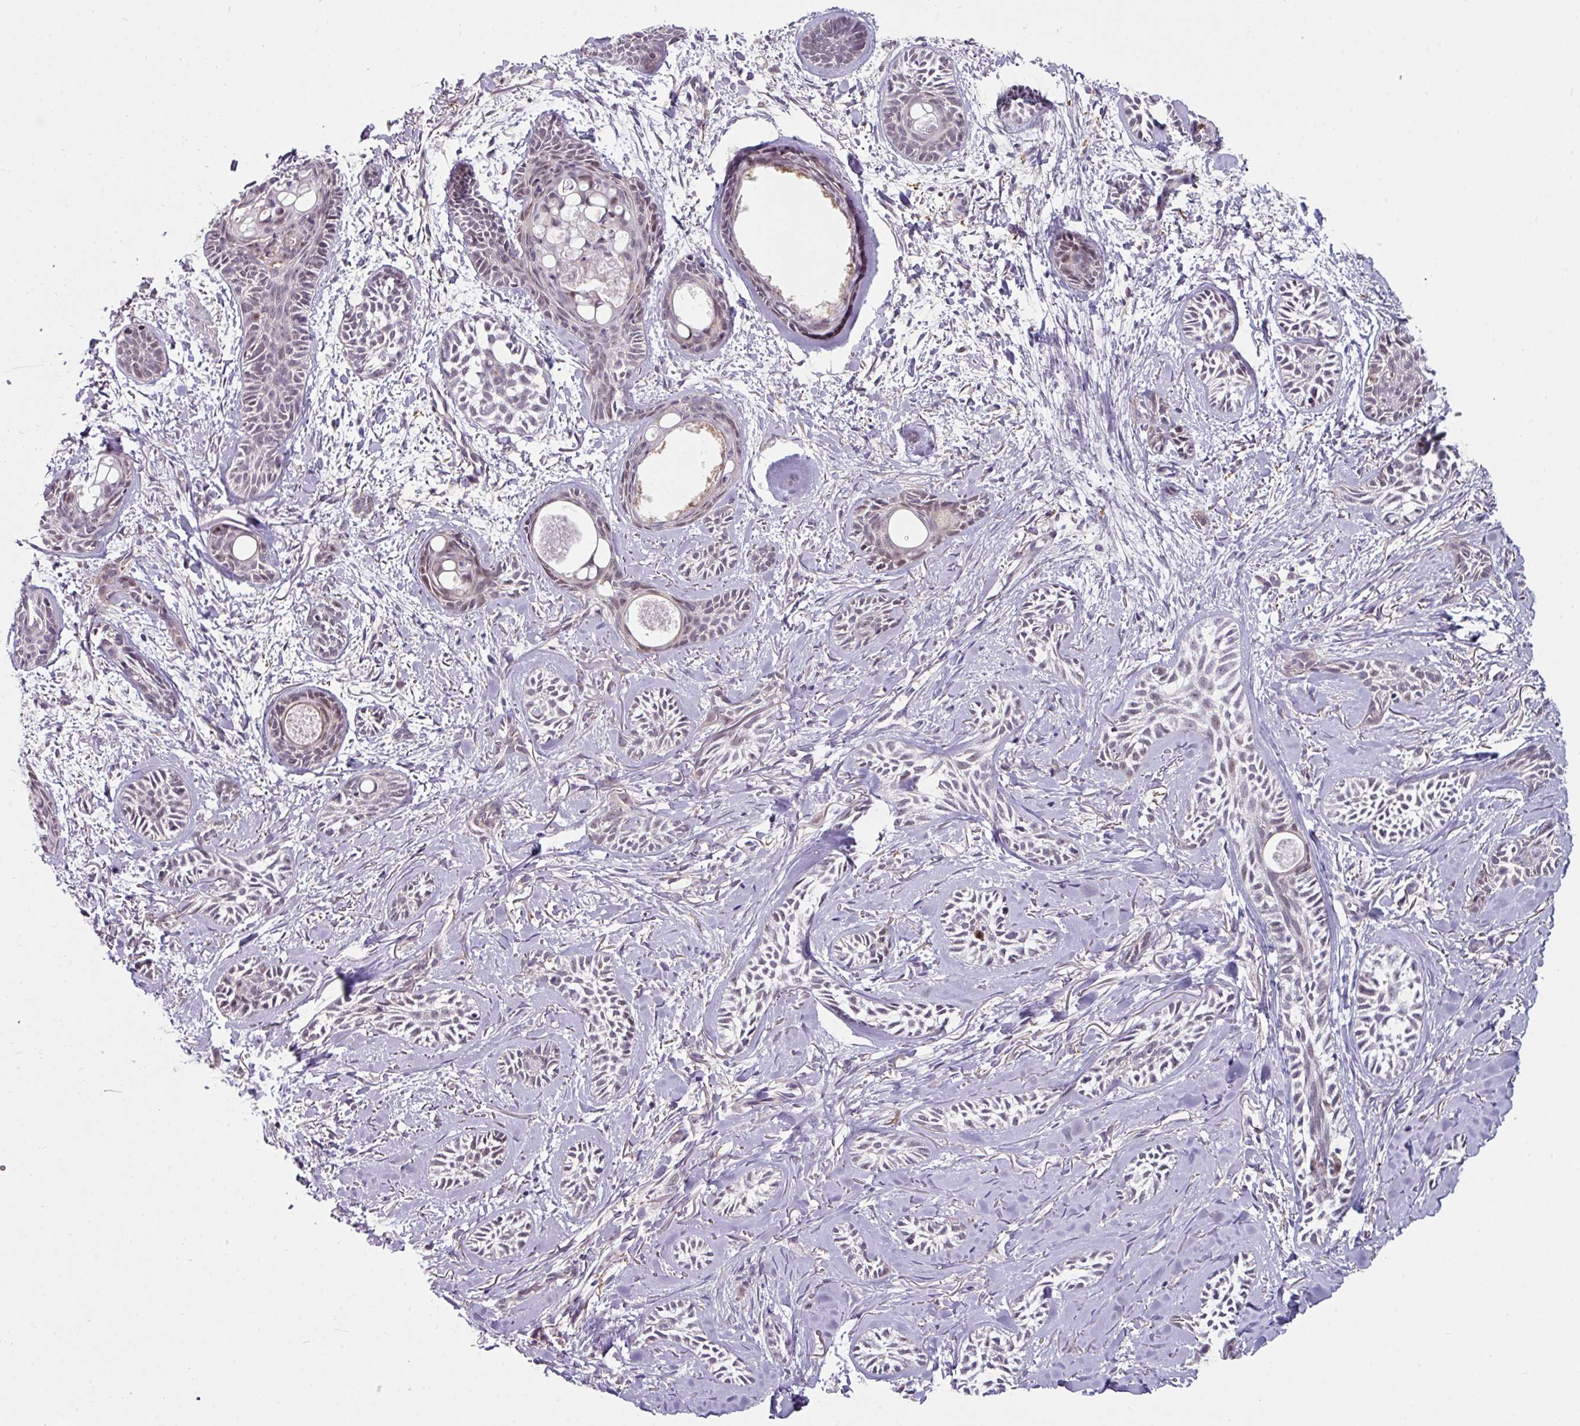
{"staining": {"intensity": "negative", "quantity": "none", "location": "none"}, "tissue": "skin cancer", "cell_type": "Tumor cells", "image_type": "cancer", "snomed": [{"axis": "morphology", "description": "Basal cell carcinoma"}, {"axis": "topography", "description": "Skin"}], "caption": "The micrograph exhibits no significant staining in tumor cells of basal cell carcinoma (skin).", "gene": "BMS1", "patient": {"sex": "female", "age": 59}}